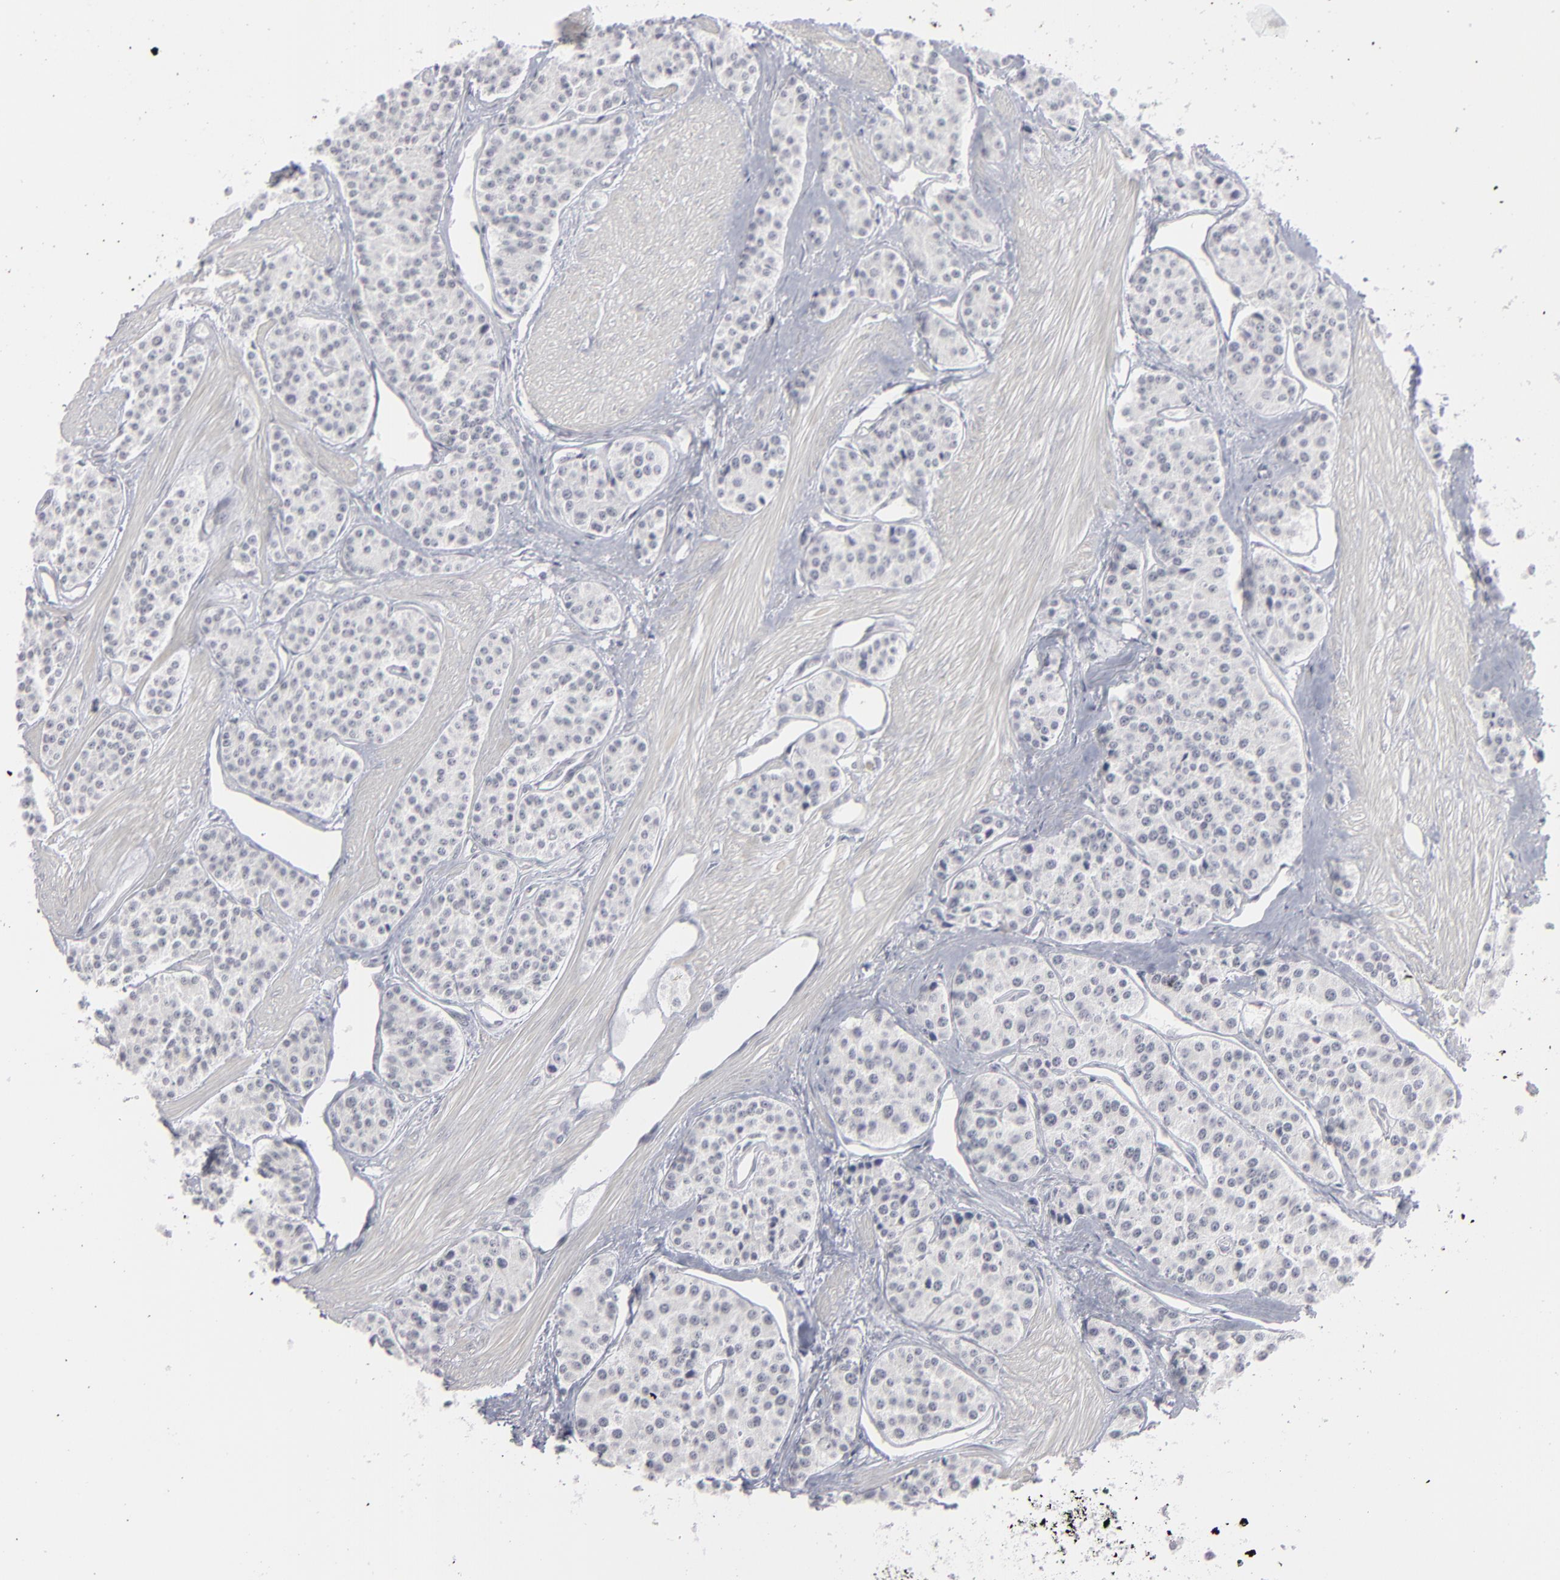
{"staining": {"intensity": "negative", "quantity": "none", "location": "none"}, "tissue": "carcinoid", "cell_type": "Tumor cells", "image_type": "cancer", "snomed": [{"axis": "morphology", "description": "Carcinoid, malignant, NOS"}, {"axis": "topography", "description": "Stomach"}], "caption": "Immunohistochemical staining of malignant carcinoid demonstrates no significant staining in tumor cells. (Immunohistochemistry, brightfield microscopy, high magnification).", "gene": "KIAA1210", "patient": {"sex": "female", "age": 76}}